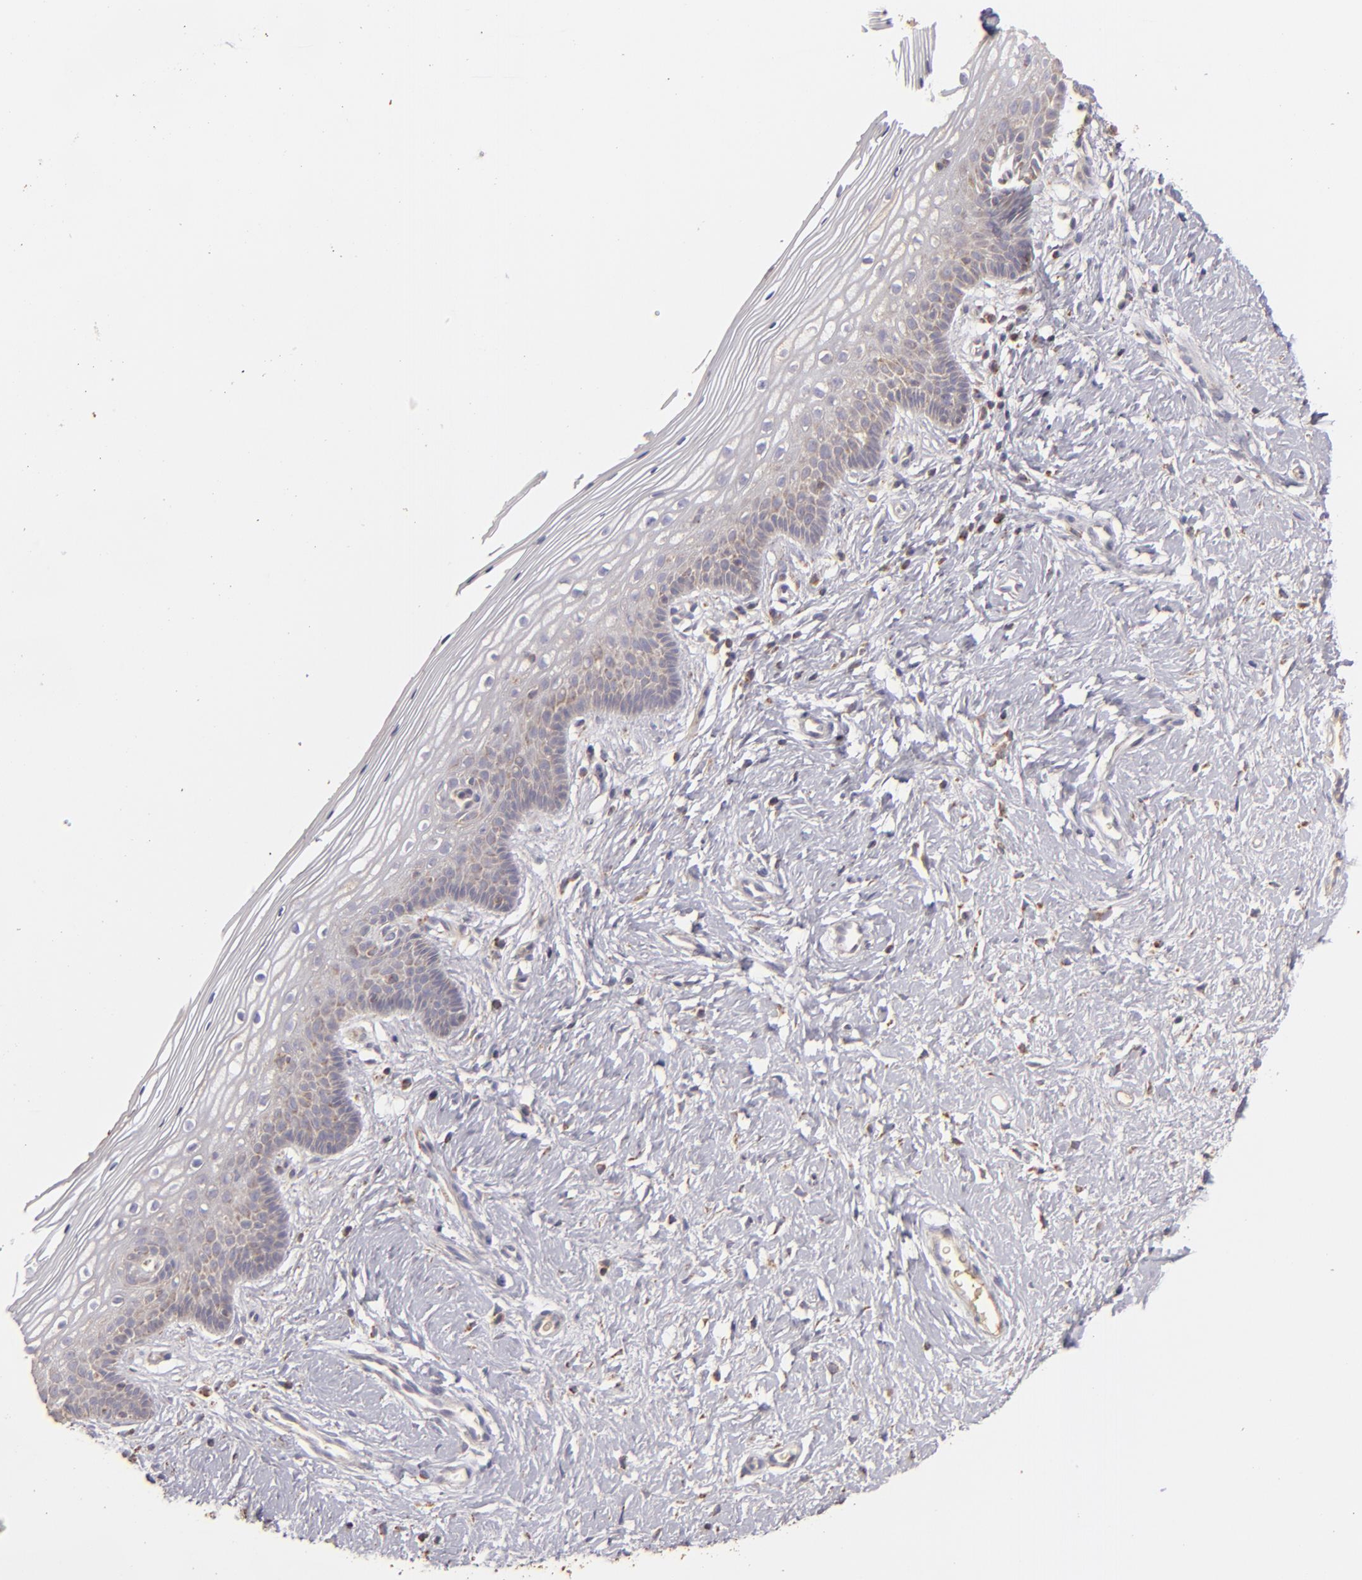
{"staining": {"intensity": "moderate", "quantity": "25%-75%", "location": "cytoplasmic/membranous"}, "tissue": "vagina", "cell_type": "Squamous epithelial cells", "image_type": "normal", "snomed": [{"axis": "morphology", "description": "Normal tissue, NOS"}, {"axis": "topography", "description": "Vagina"}], "caption": "Normal vagina shows moderate cytoplasmic/membranous expression in approximately 25%-75% of squamous epithelial cells.", "gene": "CFB", "patient": {"sex": "female", "age": 46}}